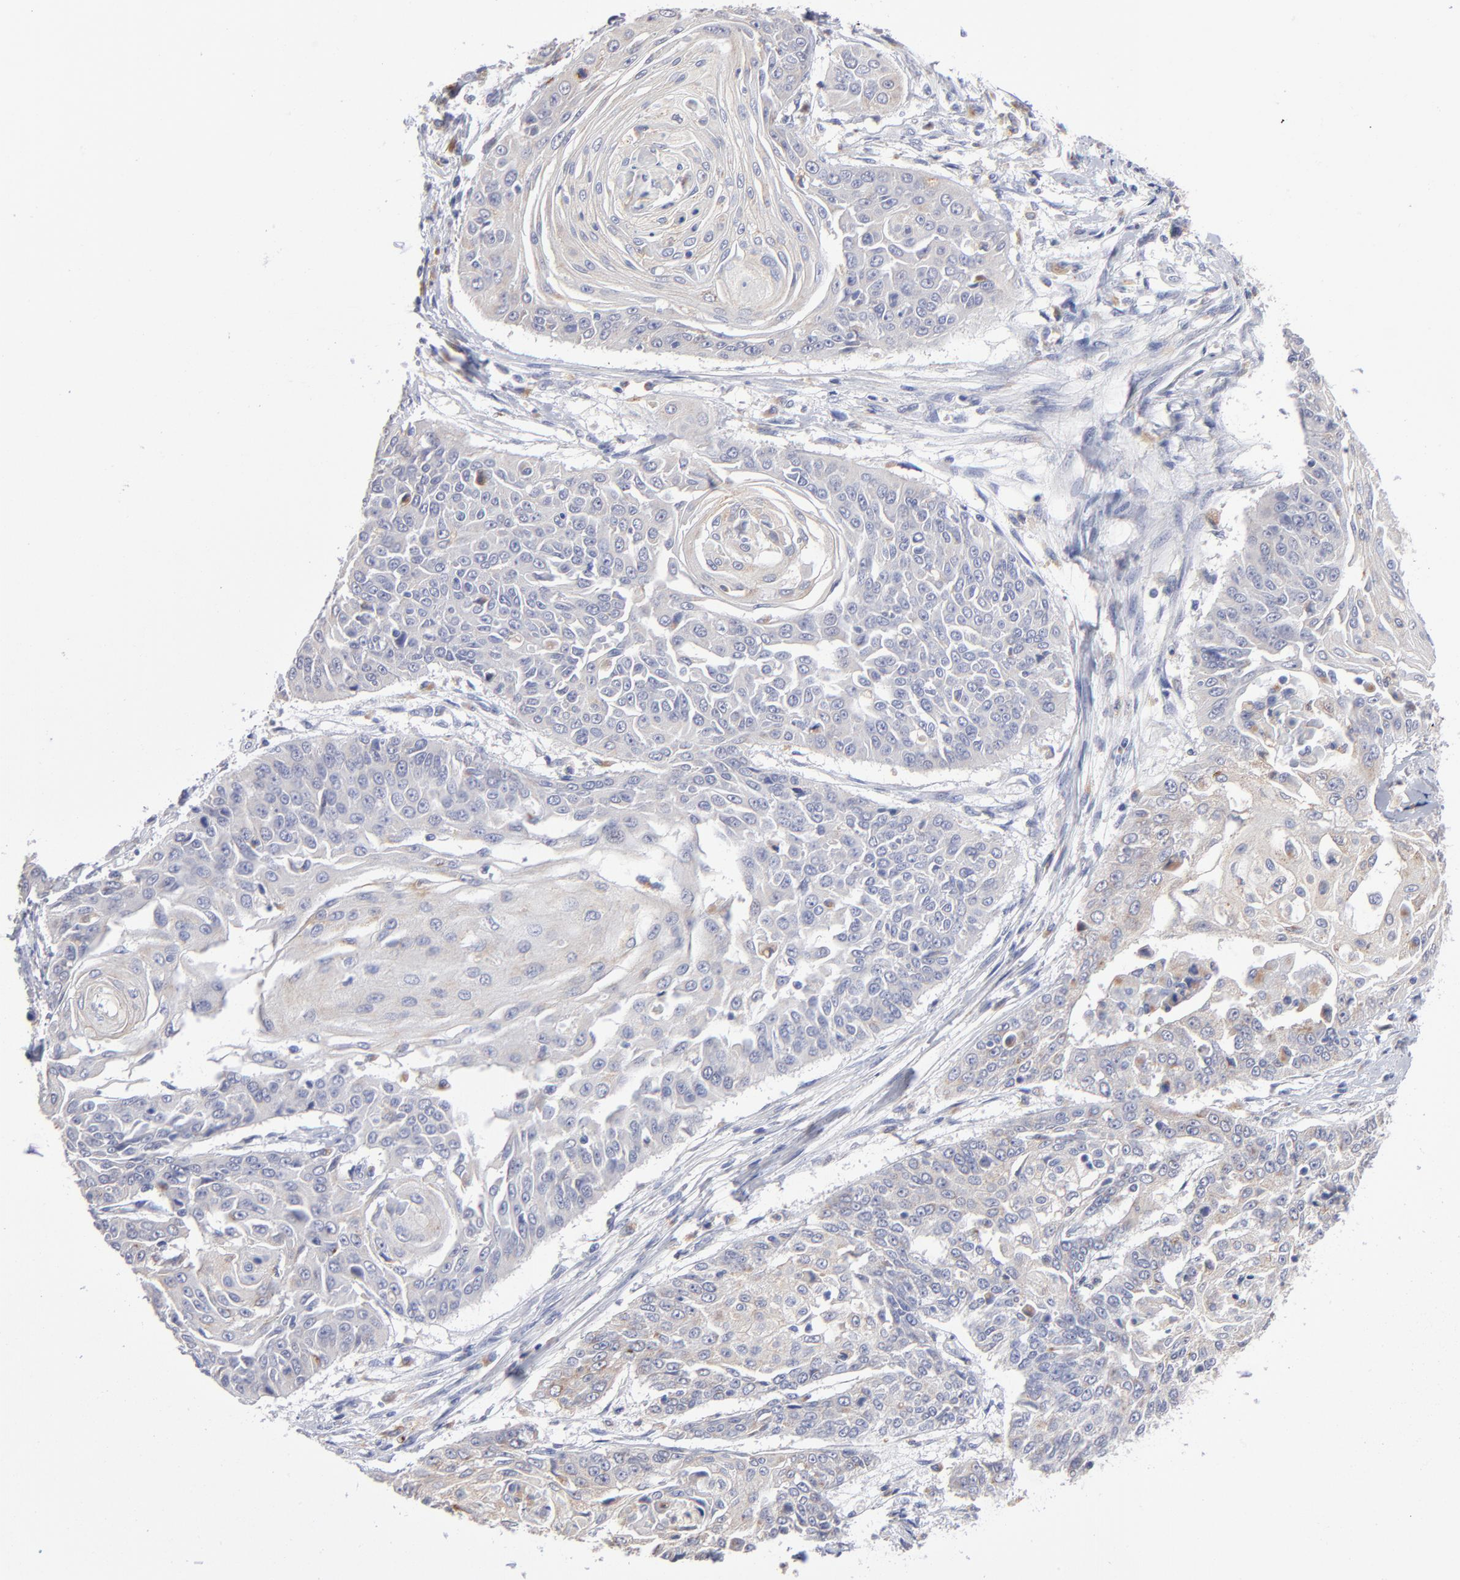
{"staining": {"intensity": "weak", "quantity": "25%-75%", "location": "cytoplasmic/membranous"}, "tissue": "cervical cancer", "cell_type": "Tumor cells", "image_type": "cancer", "snomed": [{"axis": "morphology", "description": "Squamous cell carcinoma, NOS"}, {"axis": "topography", "description": "Cervix"}], "caption": "DAB (3,3'-diaminobenzidine) immunohistochemical staining of human cervical cancer displays weak cytoplasmic/membranous protein positivity in about 25%-75% of tumor cells.", "gene": "RRAGB", "patient": {"sex": "female", "age": 64}}